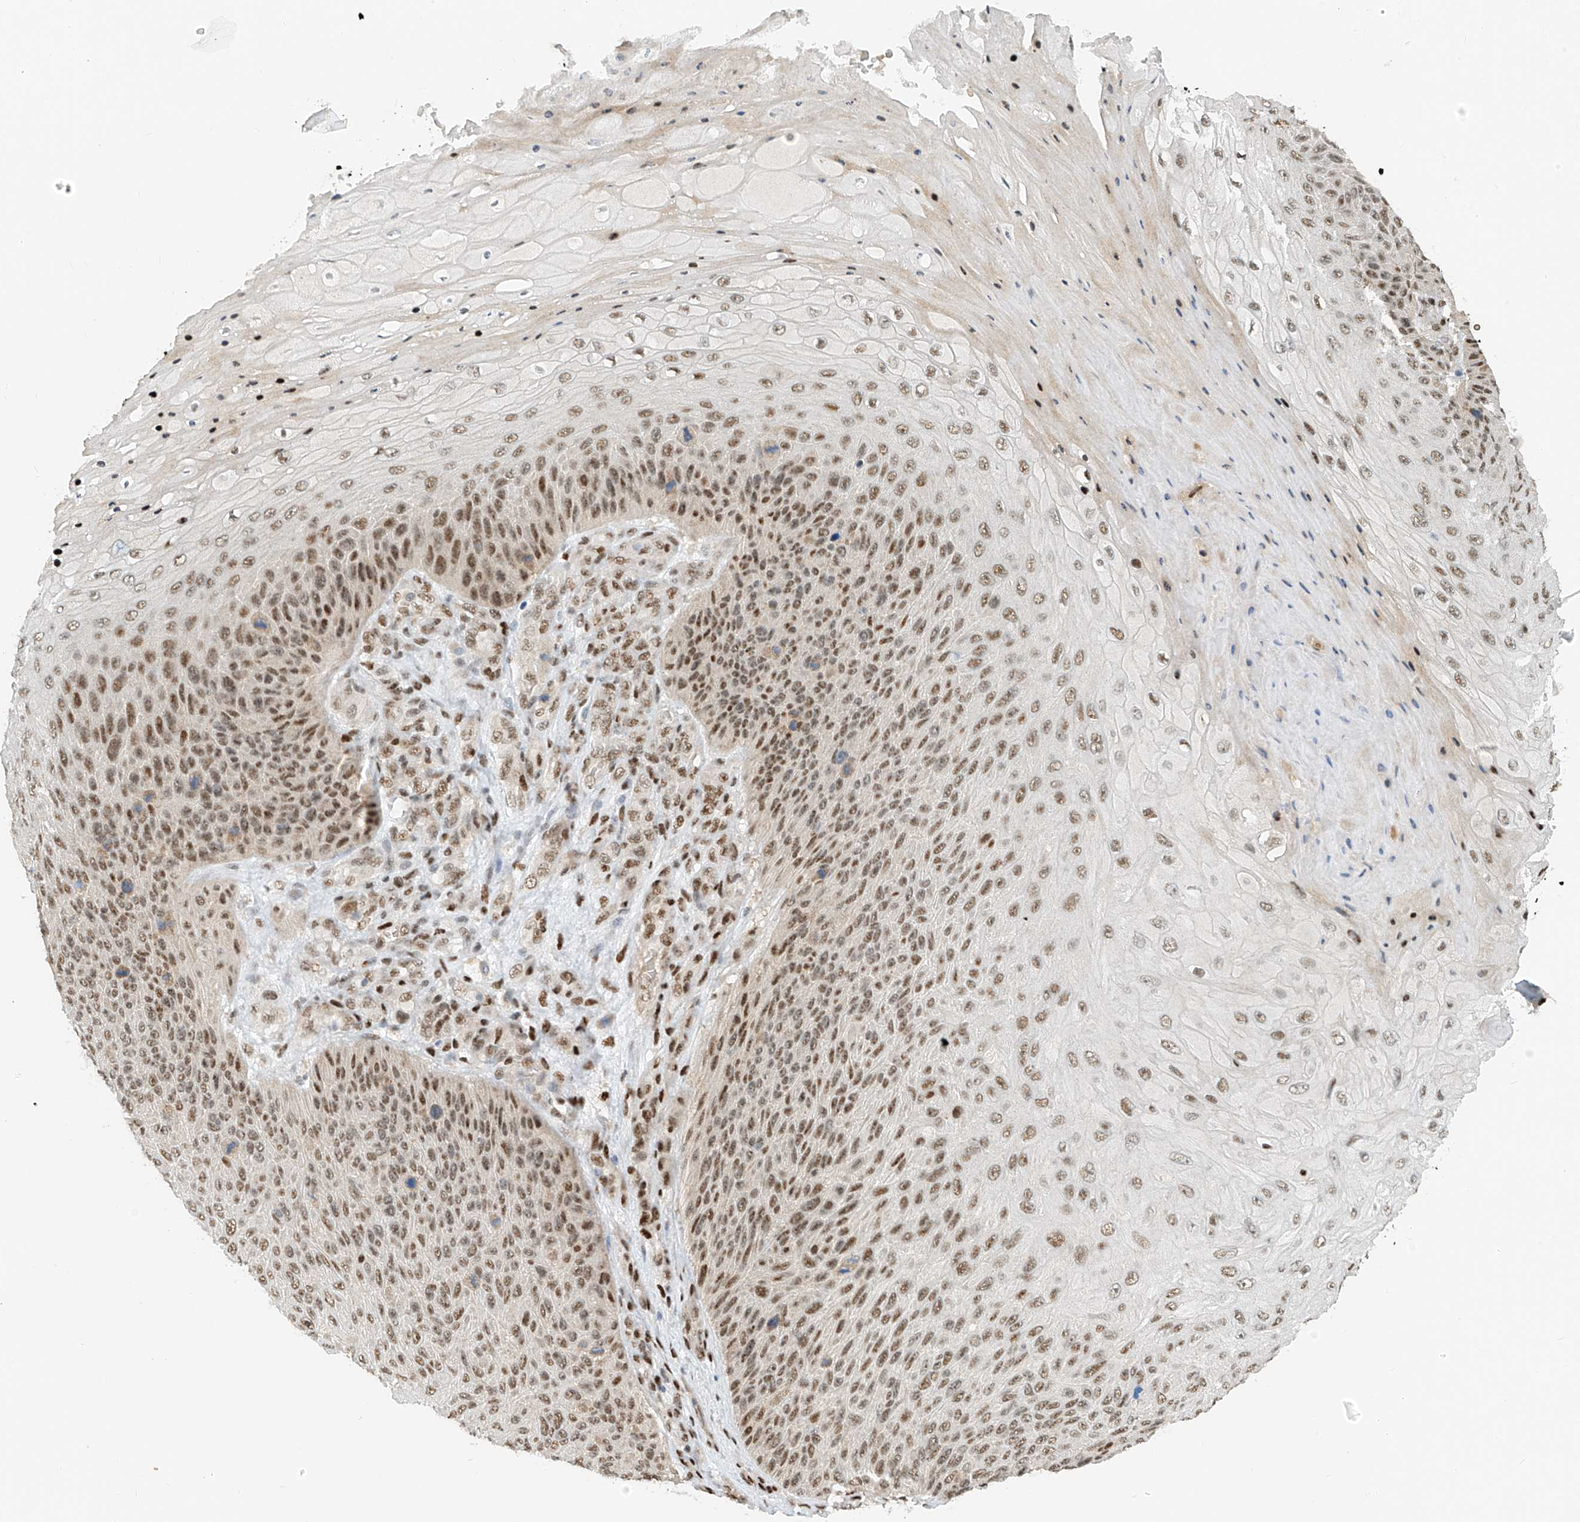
{"staining": {"intensity": "moderate", "quantity": ">75%", "location": "nuclear"}, "tissue": "skin cancer", "cell_type": "Tumor cells", "image_type": "cancer", "snomed": [{"axis": "morphology", "description": "Squamous cell carcinoma, NOS"}, {"axis": "topography", "description": "Skin"}], "caption": "A histopathology image of squamous cell carcinoma (skin) stained for a protein demonstrates moderate nuclear brown staining in tumor cells. (IHC, brightfield microscopy, high magnification).", "gene": "ZNF514", "patient": {"sex": "female", "age": 88}}